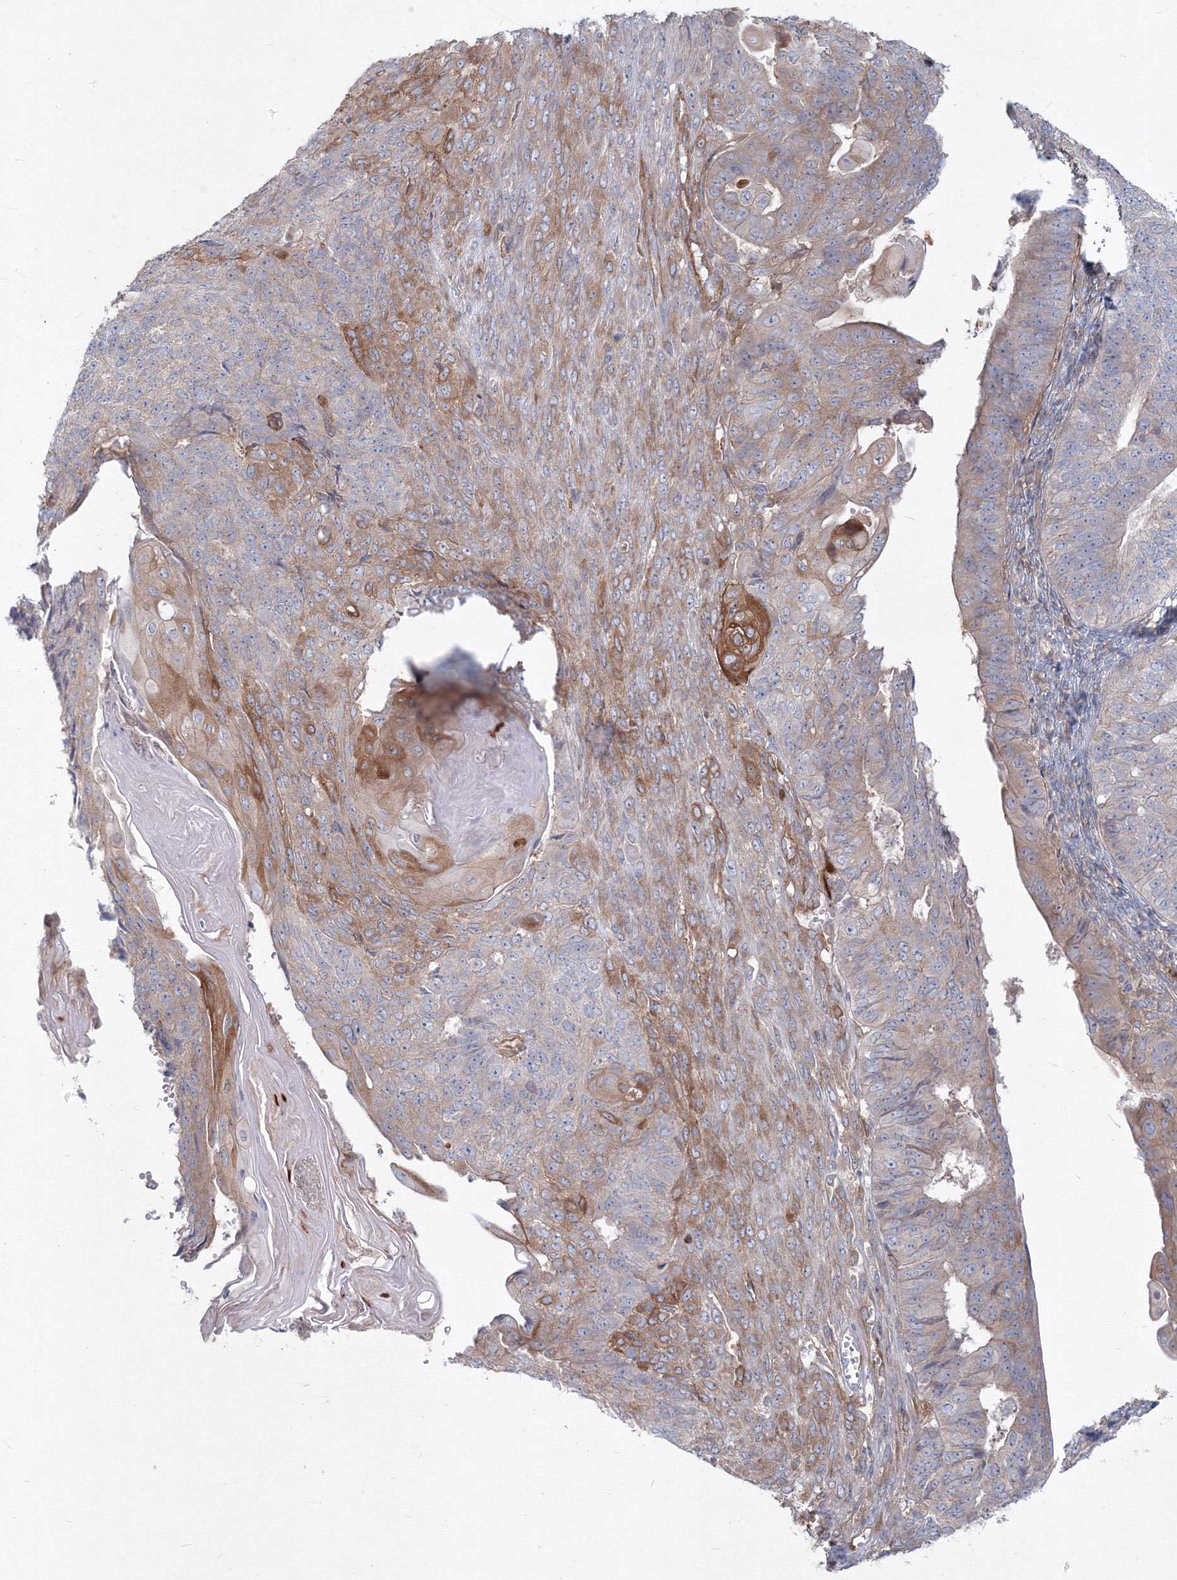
{"staining": {"intensity": "moderate", "quantity": "<25%", "location": "cytoplasmic/membranous"}, "tissue": "endometrial cancer", "cell_type": "Tumor cells", "image_type": "cancer", "snomed": [{"axis": "morphology", "description": "Adenocarcinoma, NOS"}, {"axis": "topography", "description": "Endometrium"}], "caption": "Protein staining of adenocarcinoma (endometrial) tissue exhibits moderate cytoplasmic/membranous positivity in about <25% of tumor cells. The protein of interest is shown in brown color, while the nuclei are stained blue.", "gene": "SH3PXD2A", "patient": {"sex": "female", "age": 32}}